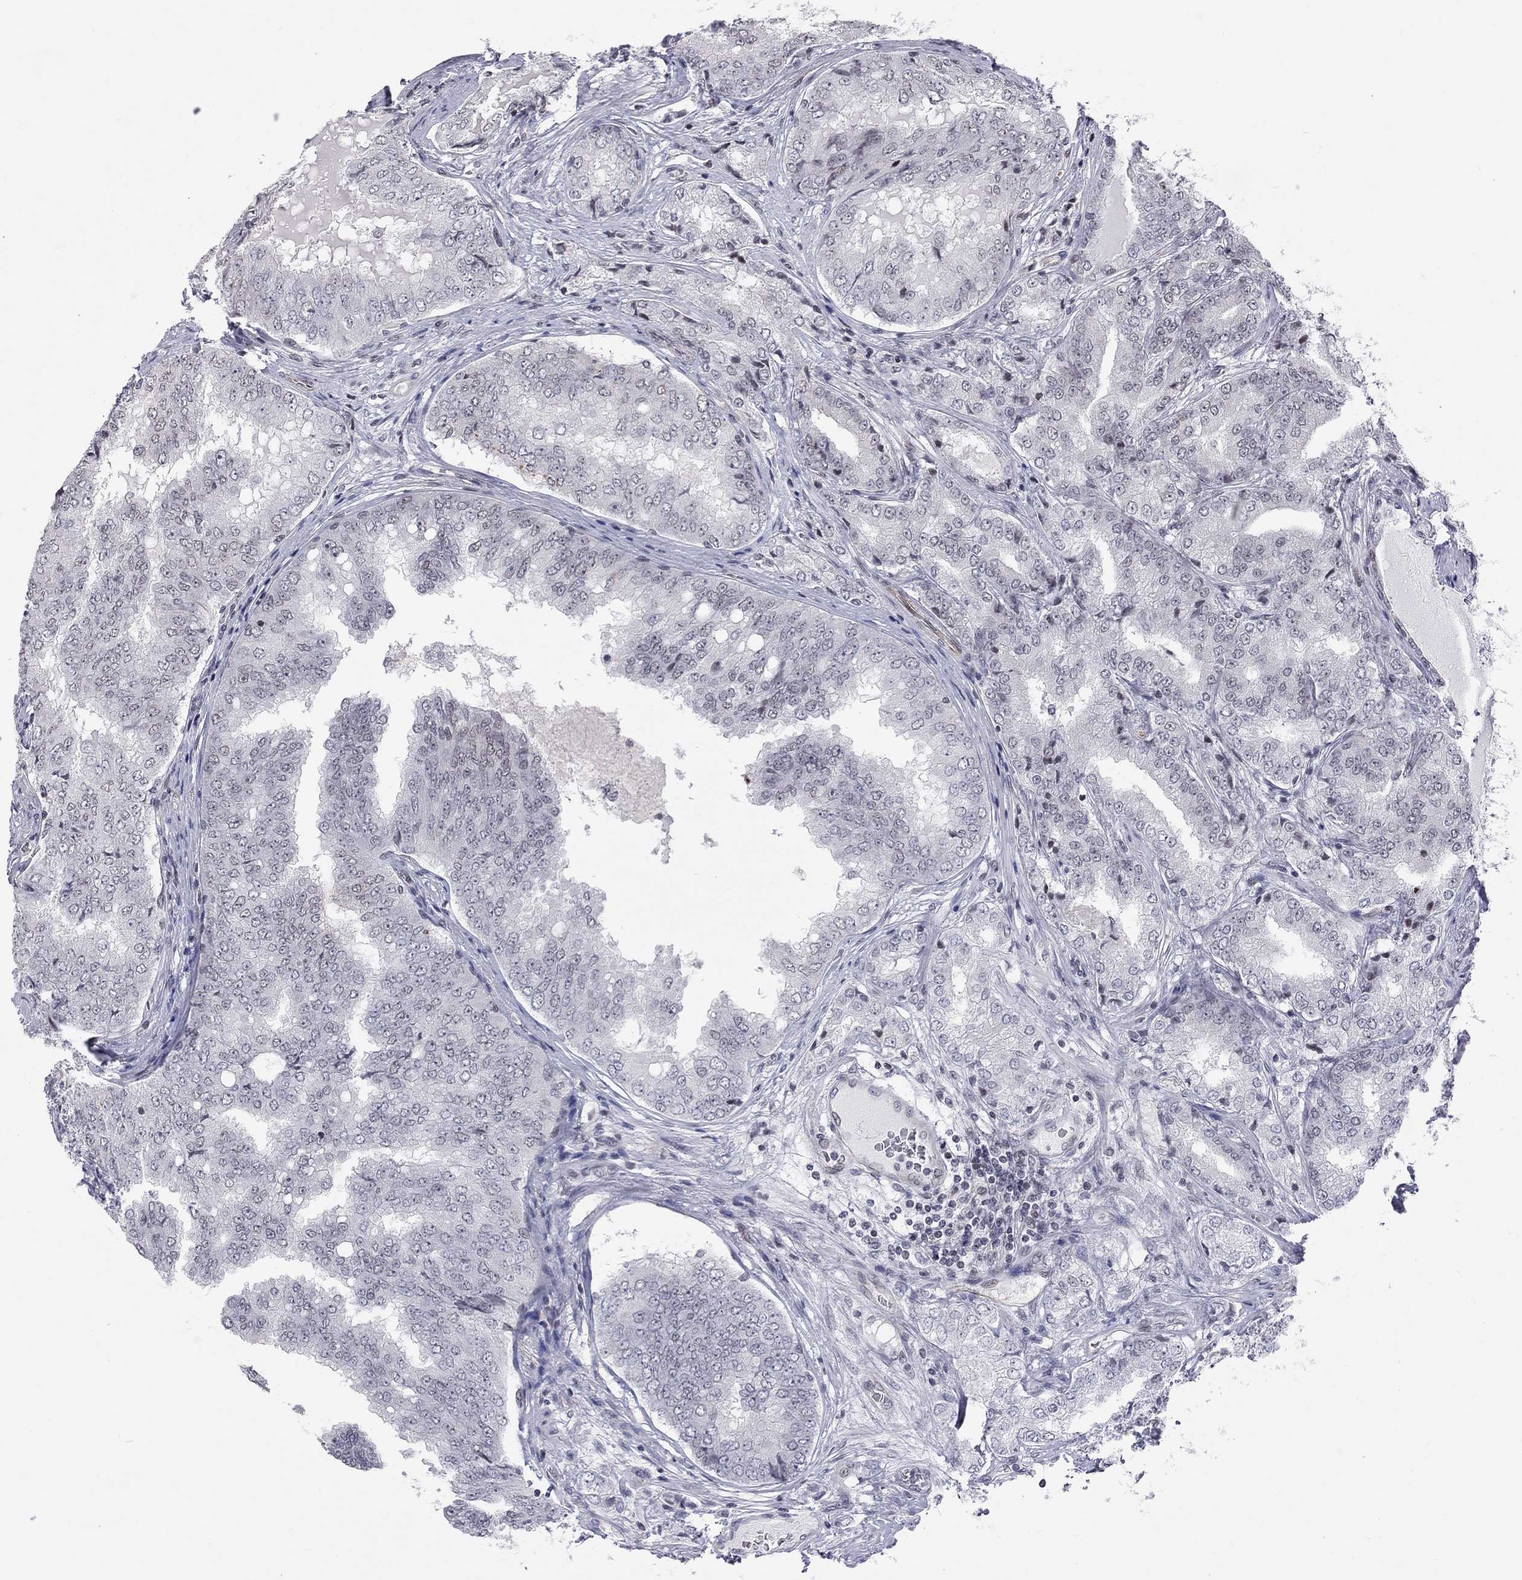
{"staining": {"intensity": "negative", "quantity": "none", "location": "none"}, "tissue": "prostate cancer", "cell_type": "Tumor cells", "image_type": "cancer", "snomed": [{"axis": "morphology", "description": "Adenocarcinoma, NOS"}, {"axis": "topography", "description": "Prostate"}], "caption": "Photomicrograph shows no significant protein positivity in tumor cells of prostate adenocarcinoma.", "gene": "MTNR1B", "patient": {"sex": "male", "age": 65}}